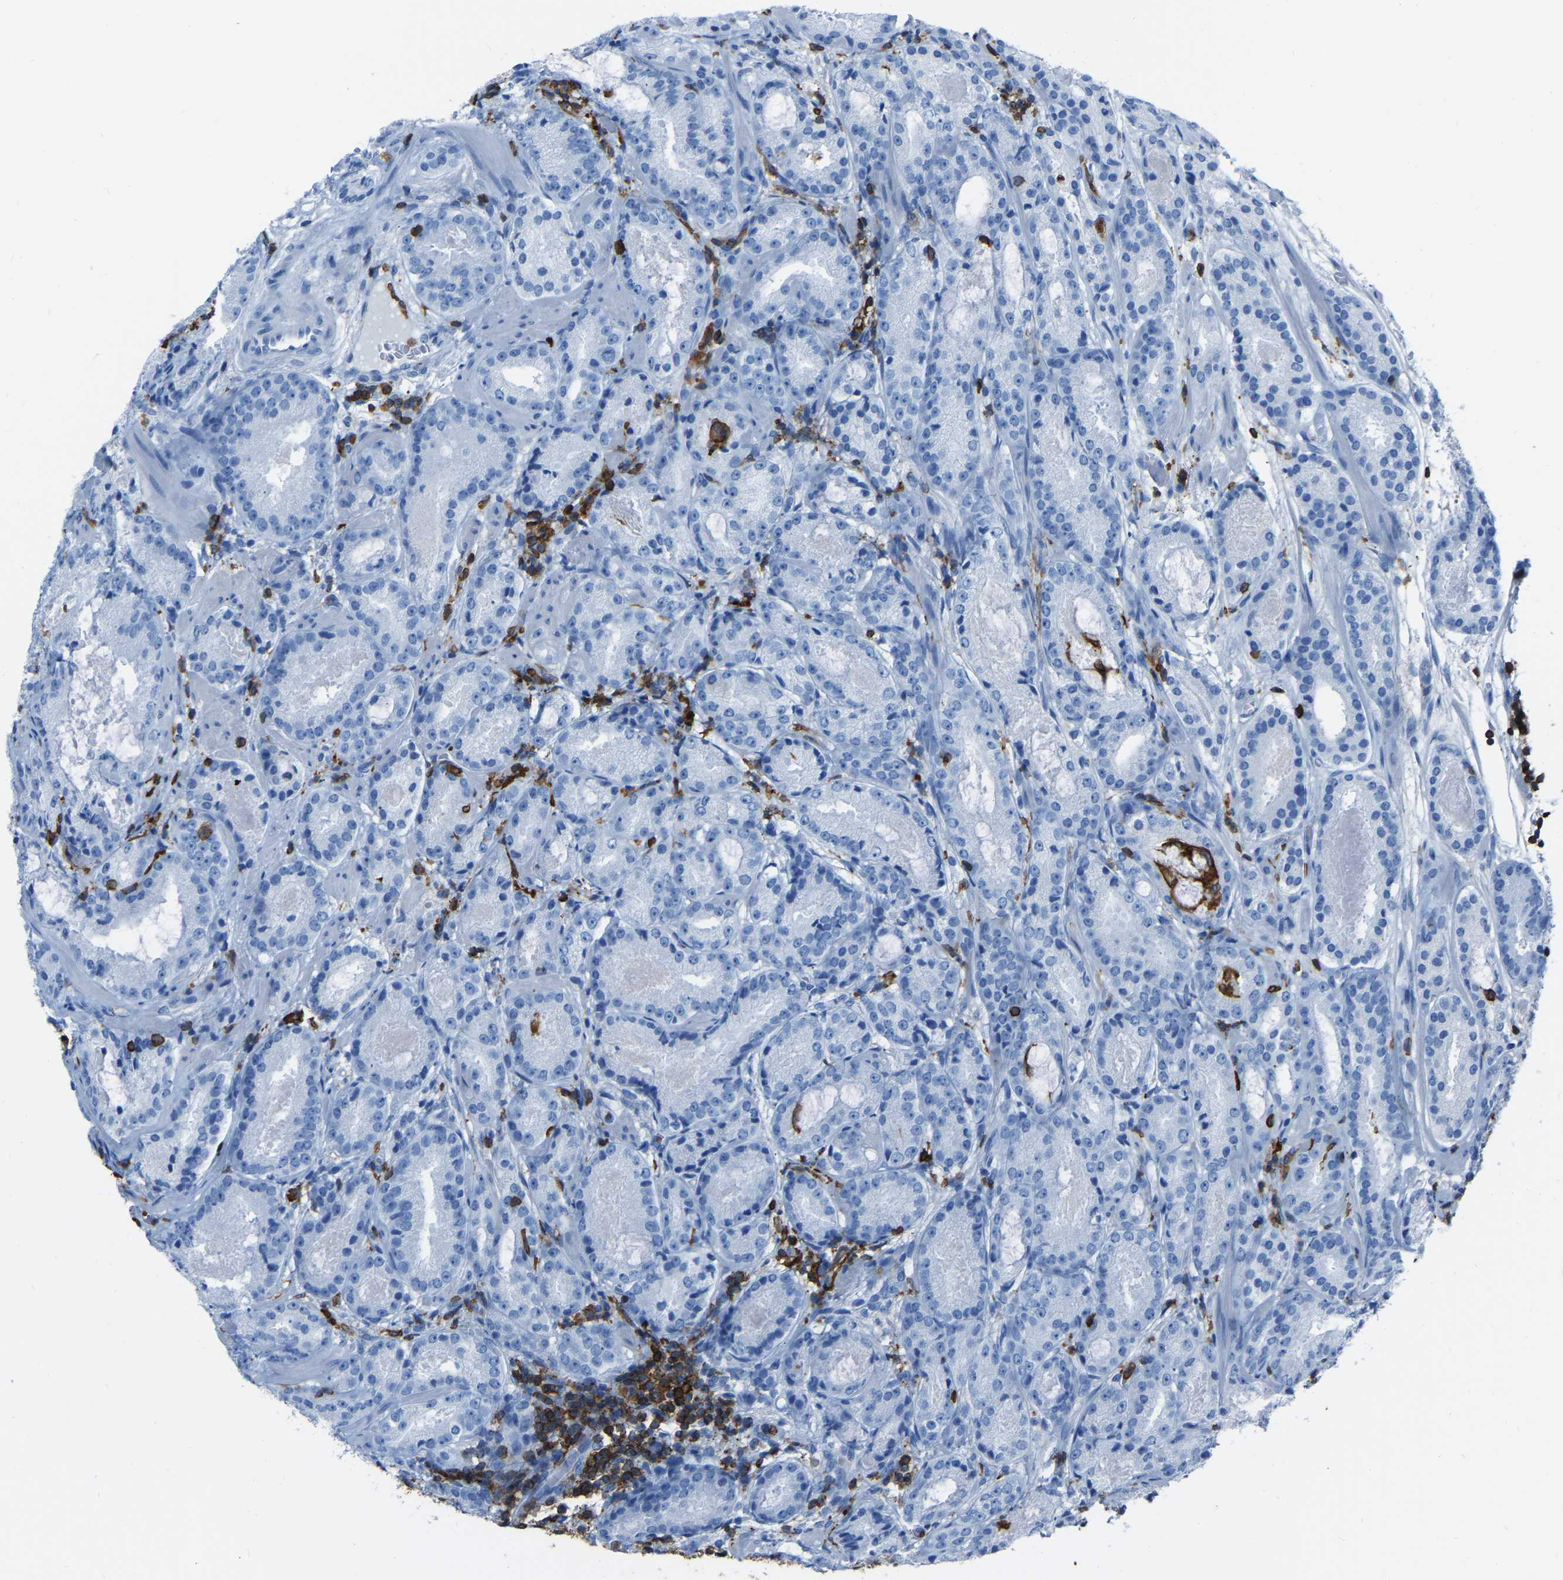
{"staining": {"intensity": "negative", "quantity": "none", "location": "none"}, "tissue": "prostate cancer", "cell_type": "Tumor cells", "image_type": "cancer", "snomed": [{"axis": "morphology", "description": "Adenocarcinoma, Low grade"}, {"axis": "topography", "description": "Prostate"}], "caption": "Prostate low-grade adenocarcinoma was stained to show a protein in brown. There is no significant expression in tumor cells.", "gene": "LSP1", "patient": {"sex": "male", "age": 69}}